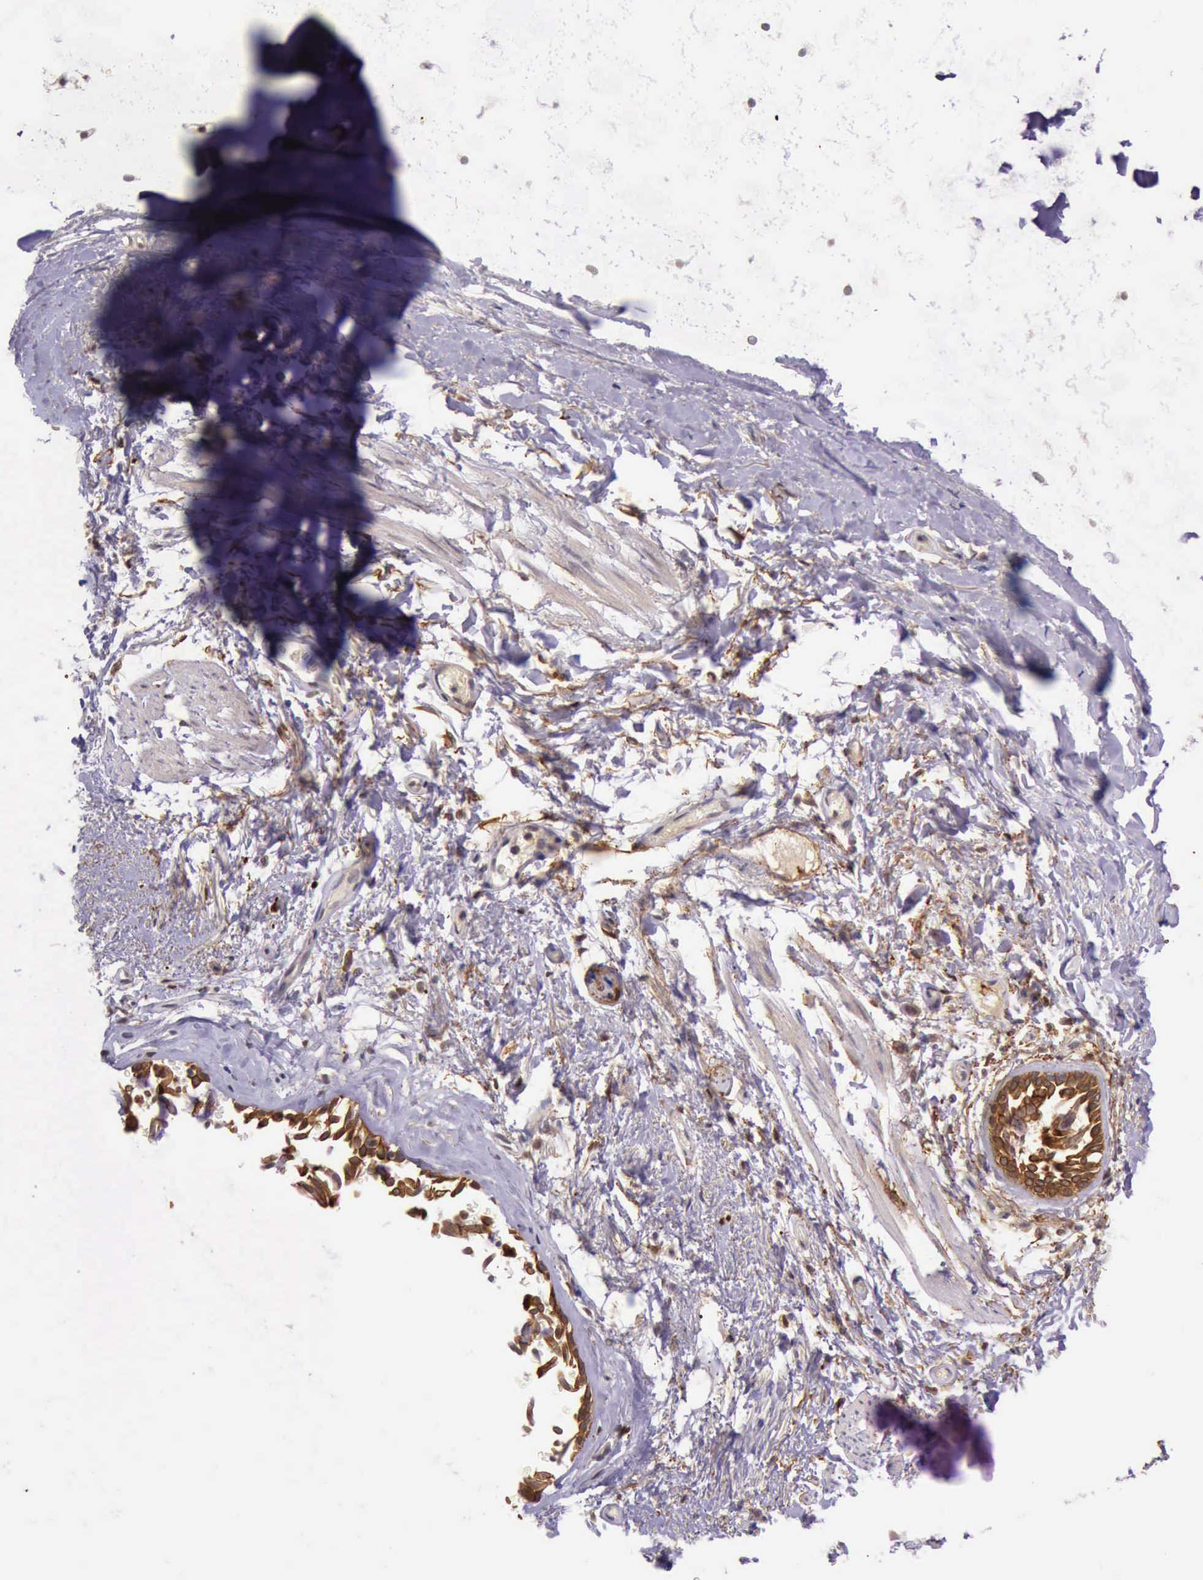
{"staining": {"intensity": "negative", "quantity": "none", "location": "none"}, "tissue": "adipose tissue", "cell_type": "Adipocytes", "image_type": "normal", "snomed": [{"axis": "morphology", "description": "Normal tissue, NOS"}, {"axis": "topography", "description": "Cartilage tissue"}, {"axis": "topography", "description": "Lung"}], "caption": "Adipose tissue stained for a protein using immunohistochemistry (IHC) exhibits no expression adipocytes.", "gene": "PRICKLE3", "patient": {"sex": "male", "age": 65}}